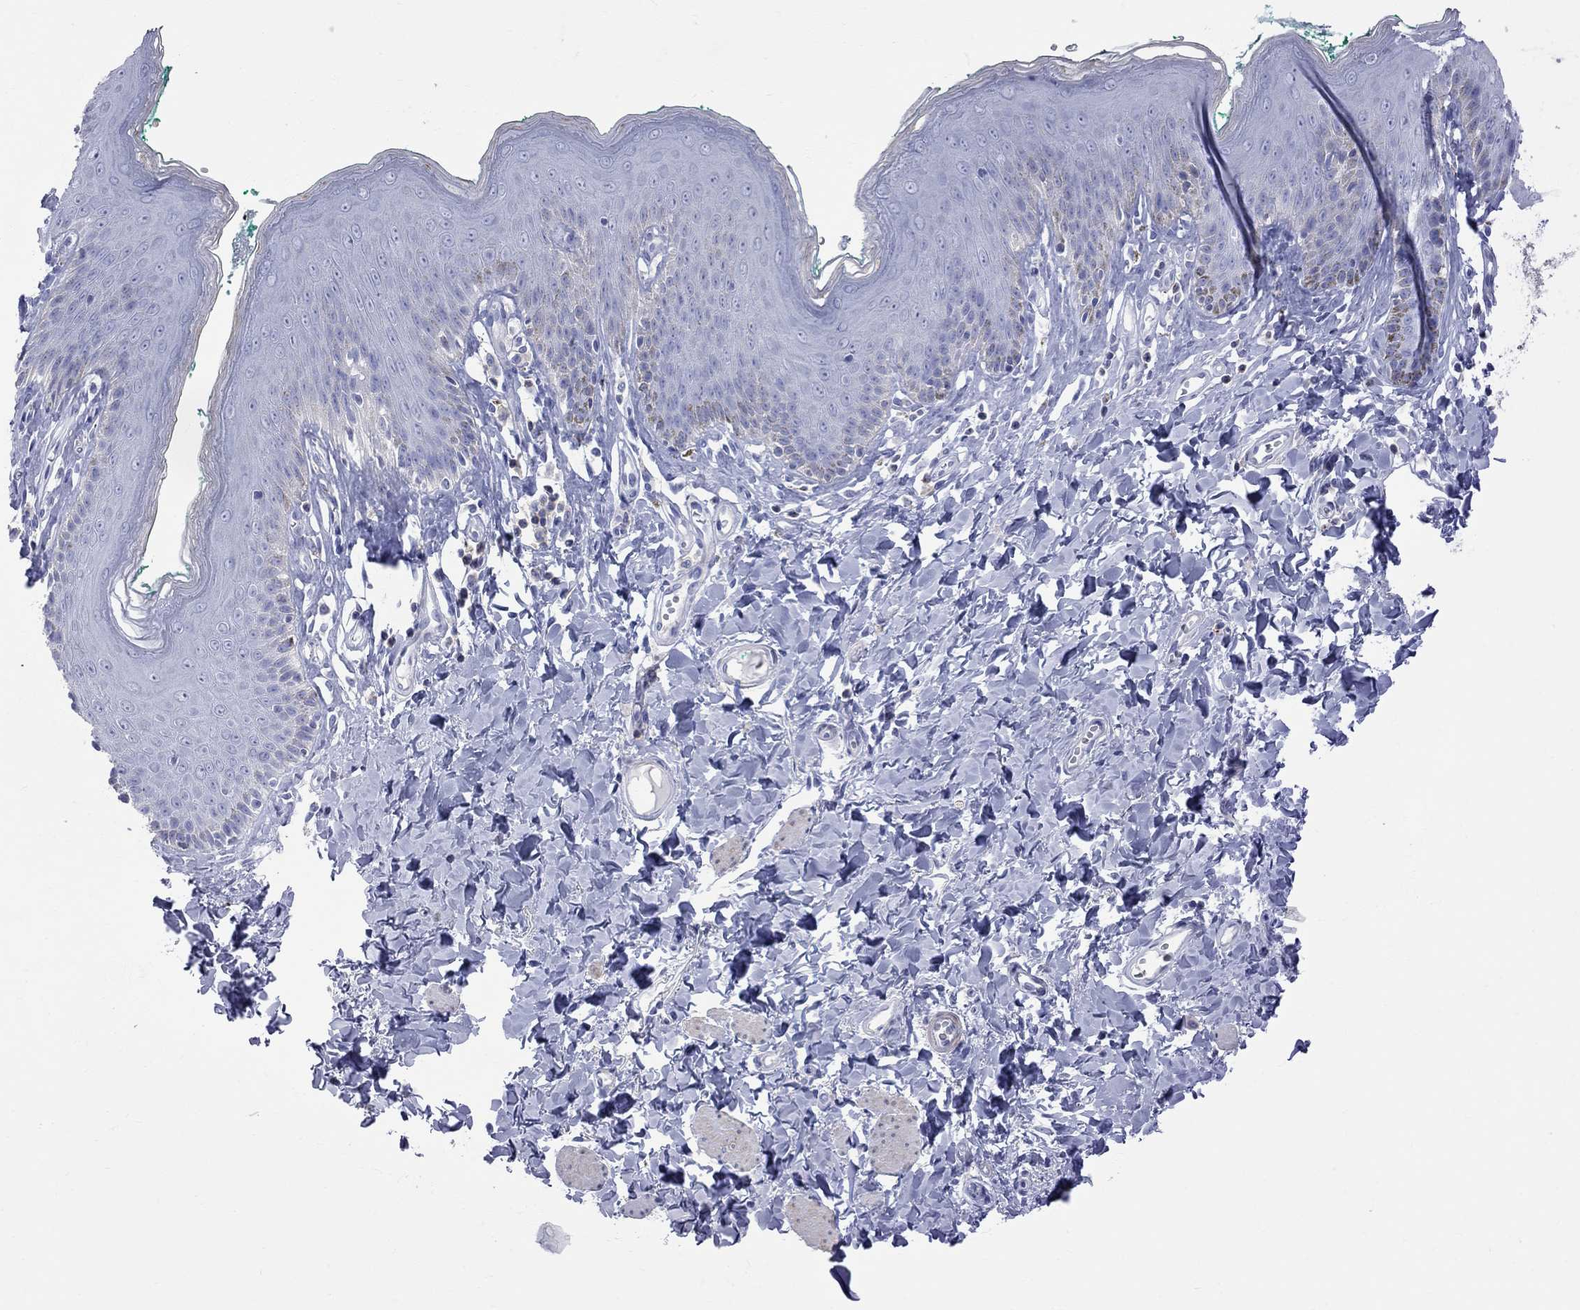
{"staining": {"intensity": "negative", "quantity": "none", "location": "none"}, "tissue": "skin", "cell_type": "Epidermal cells", "image_type": "normal", "snomed": [{"axis": "morphology", "description": "Normal tissue, NOS"}, {"axis": "topography", "description": "Vulva"}], "caption": "This is an immunohistochemistry image of benign human skin. There is no staining in epidermal cells.", "gene": "S100A3", "patient": {"sex": "female", "age": 66}}